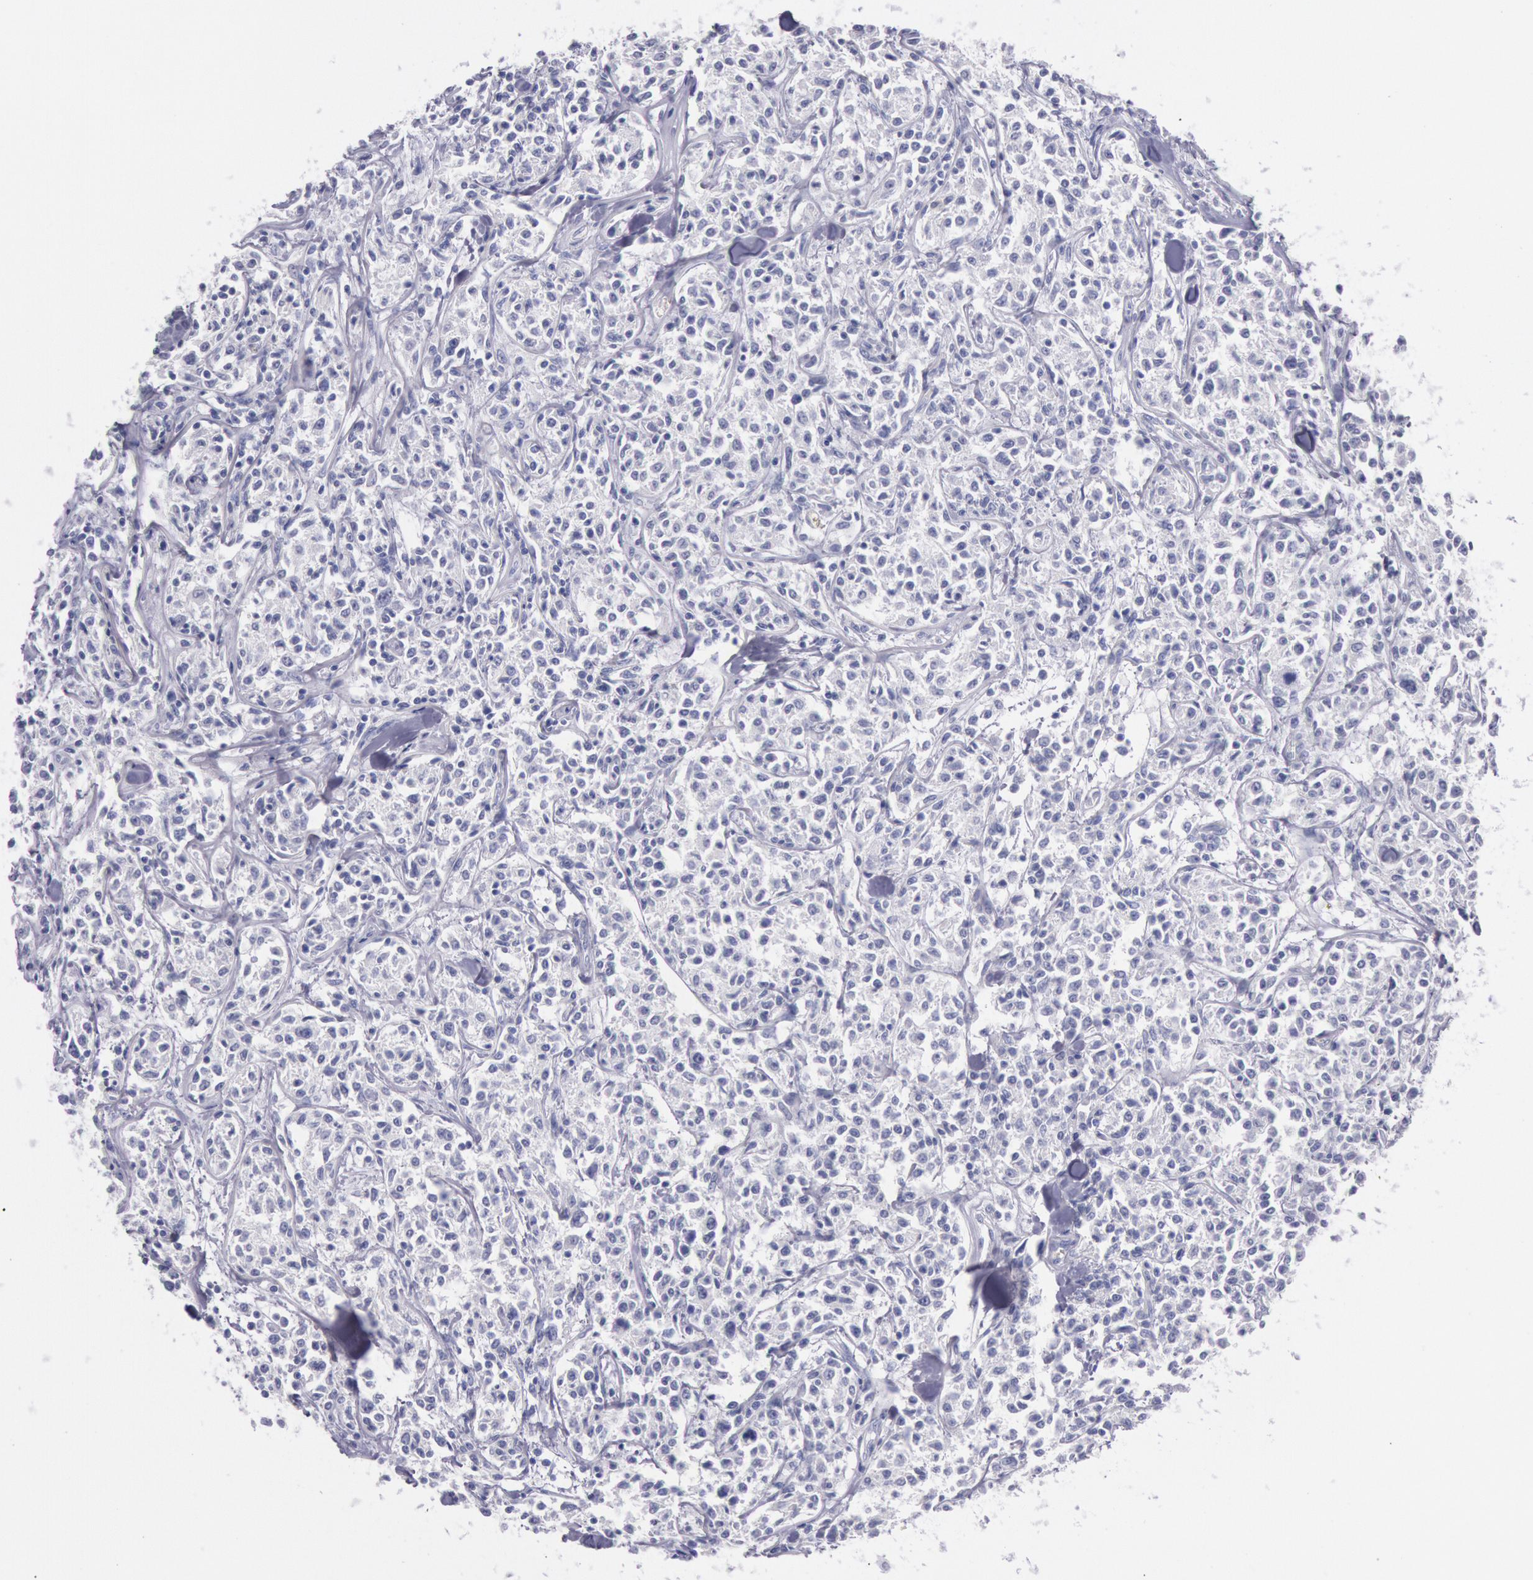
{"staining": {"intensity": "negative", "quantity": "none", "location": "none"}, "tissue": "lymphoma", "cell_type": "Tumor cells", "image_type": "cancer", "snomed": [{"axis": "morphology", "description": "Malignant lymphoma, non-Hodgkin's type, Low grade"}, {"axis": "topography", "description": "Small intestine"}], "caption": "The image displays no staining of tumor cells in lymphoma.", "gene": "EGFR", "patient": {"sex": "female", "age": 59}}